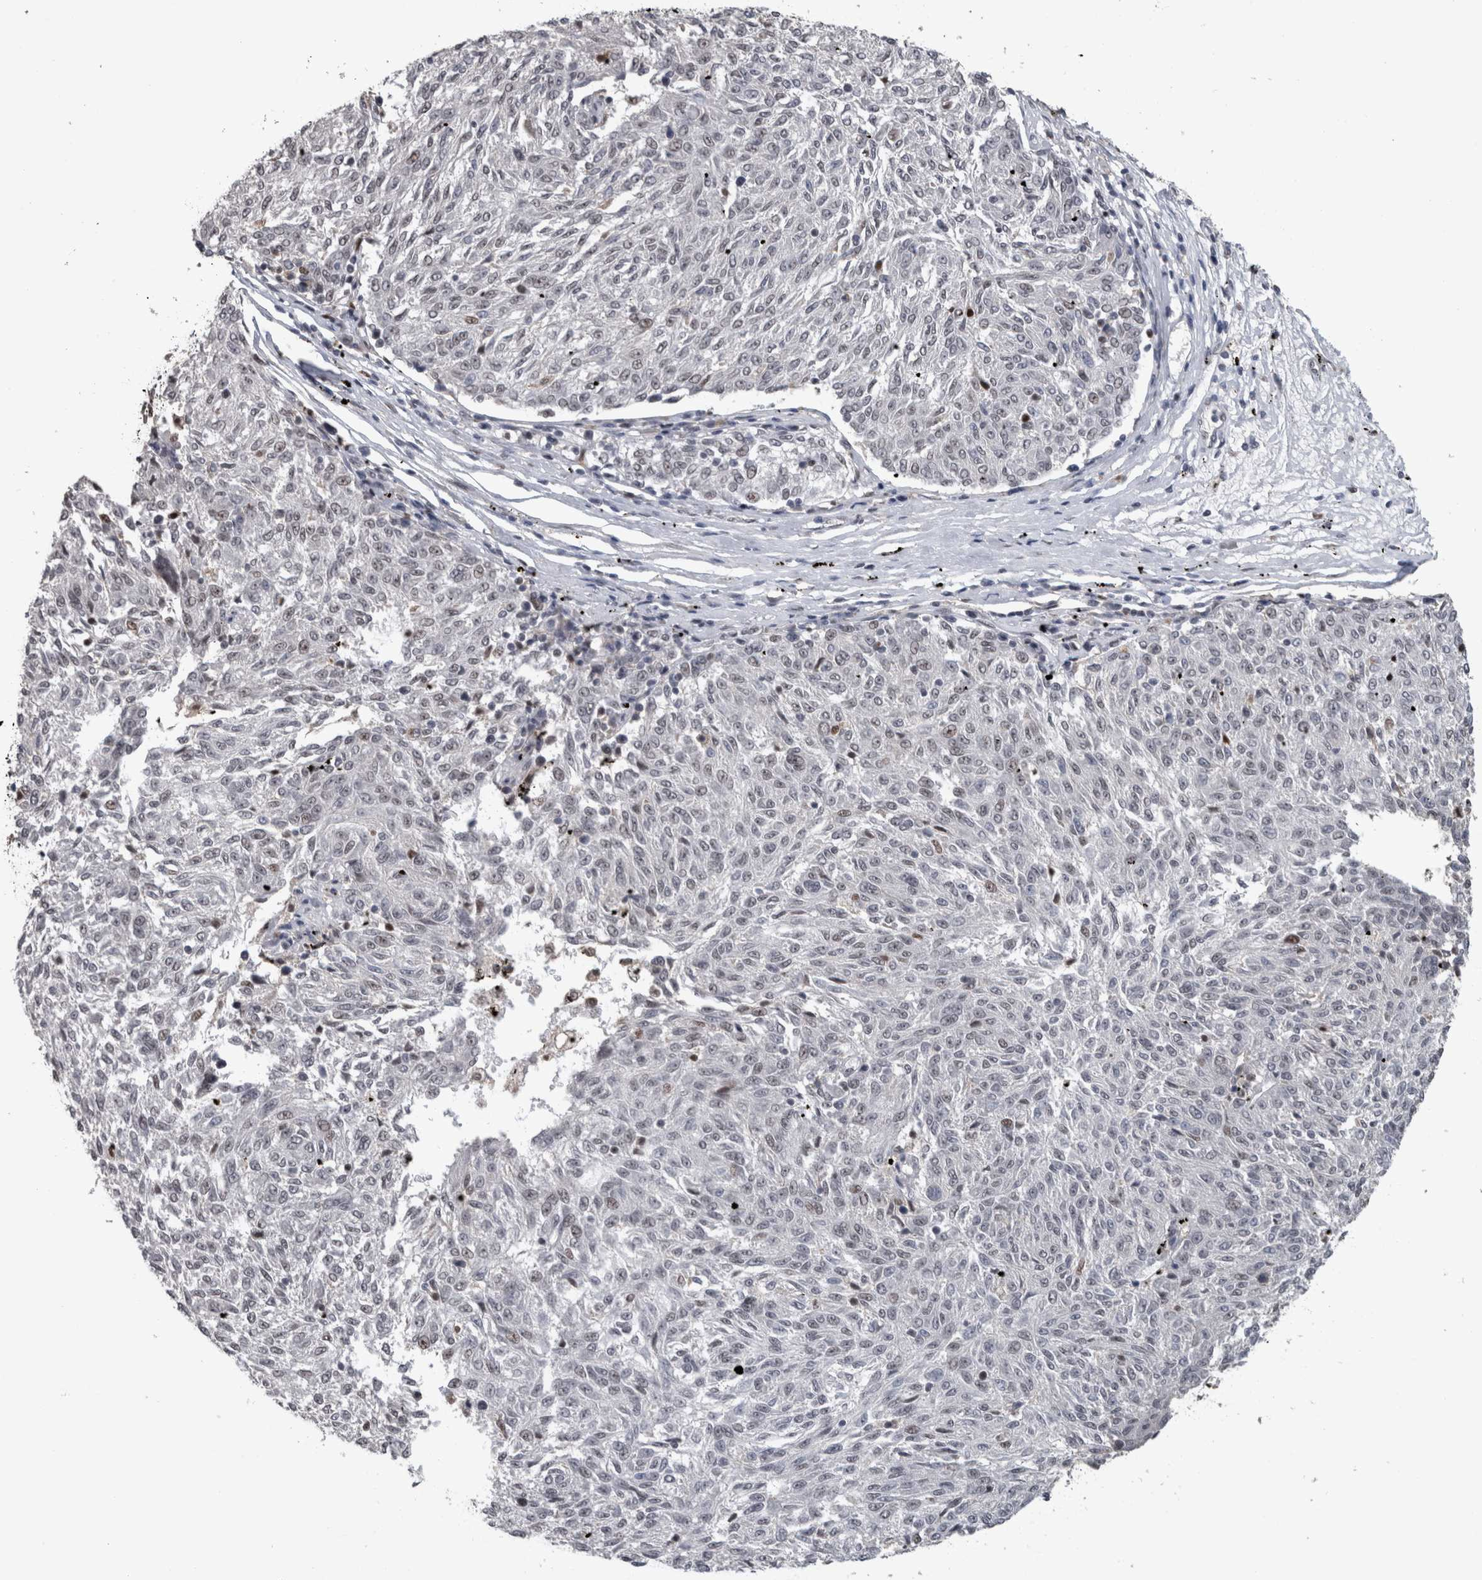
{"staining": {"intensity": "weak", "quantity": "<25%", "location": "nuclear"}, "tissue": "melanoma", "cell_type": "Tumor cells", "image_type": "cancer", "snomed": [{"axis": "morphology", "description": "Malignant melanoma, NOS"}, {"axis": "topography", "description": "Skin"}], "caption": "Tumor cells show no significant positivity in malignant melanoma. The staining is performed using DAB brown chromogen with nuclei counter-stained in using hematoxylin.", "gene": "POLD2", "patient": {"sex": "female", "age": 72}}